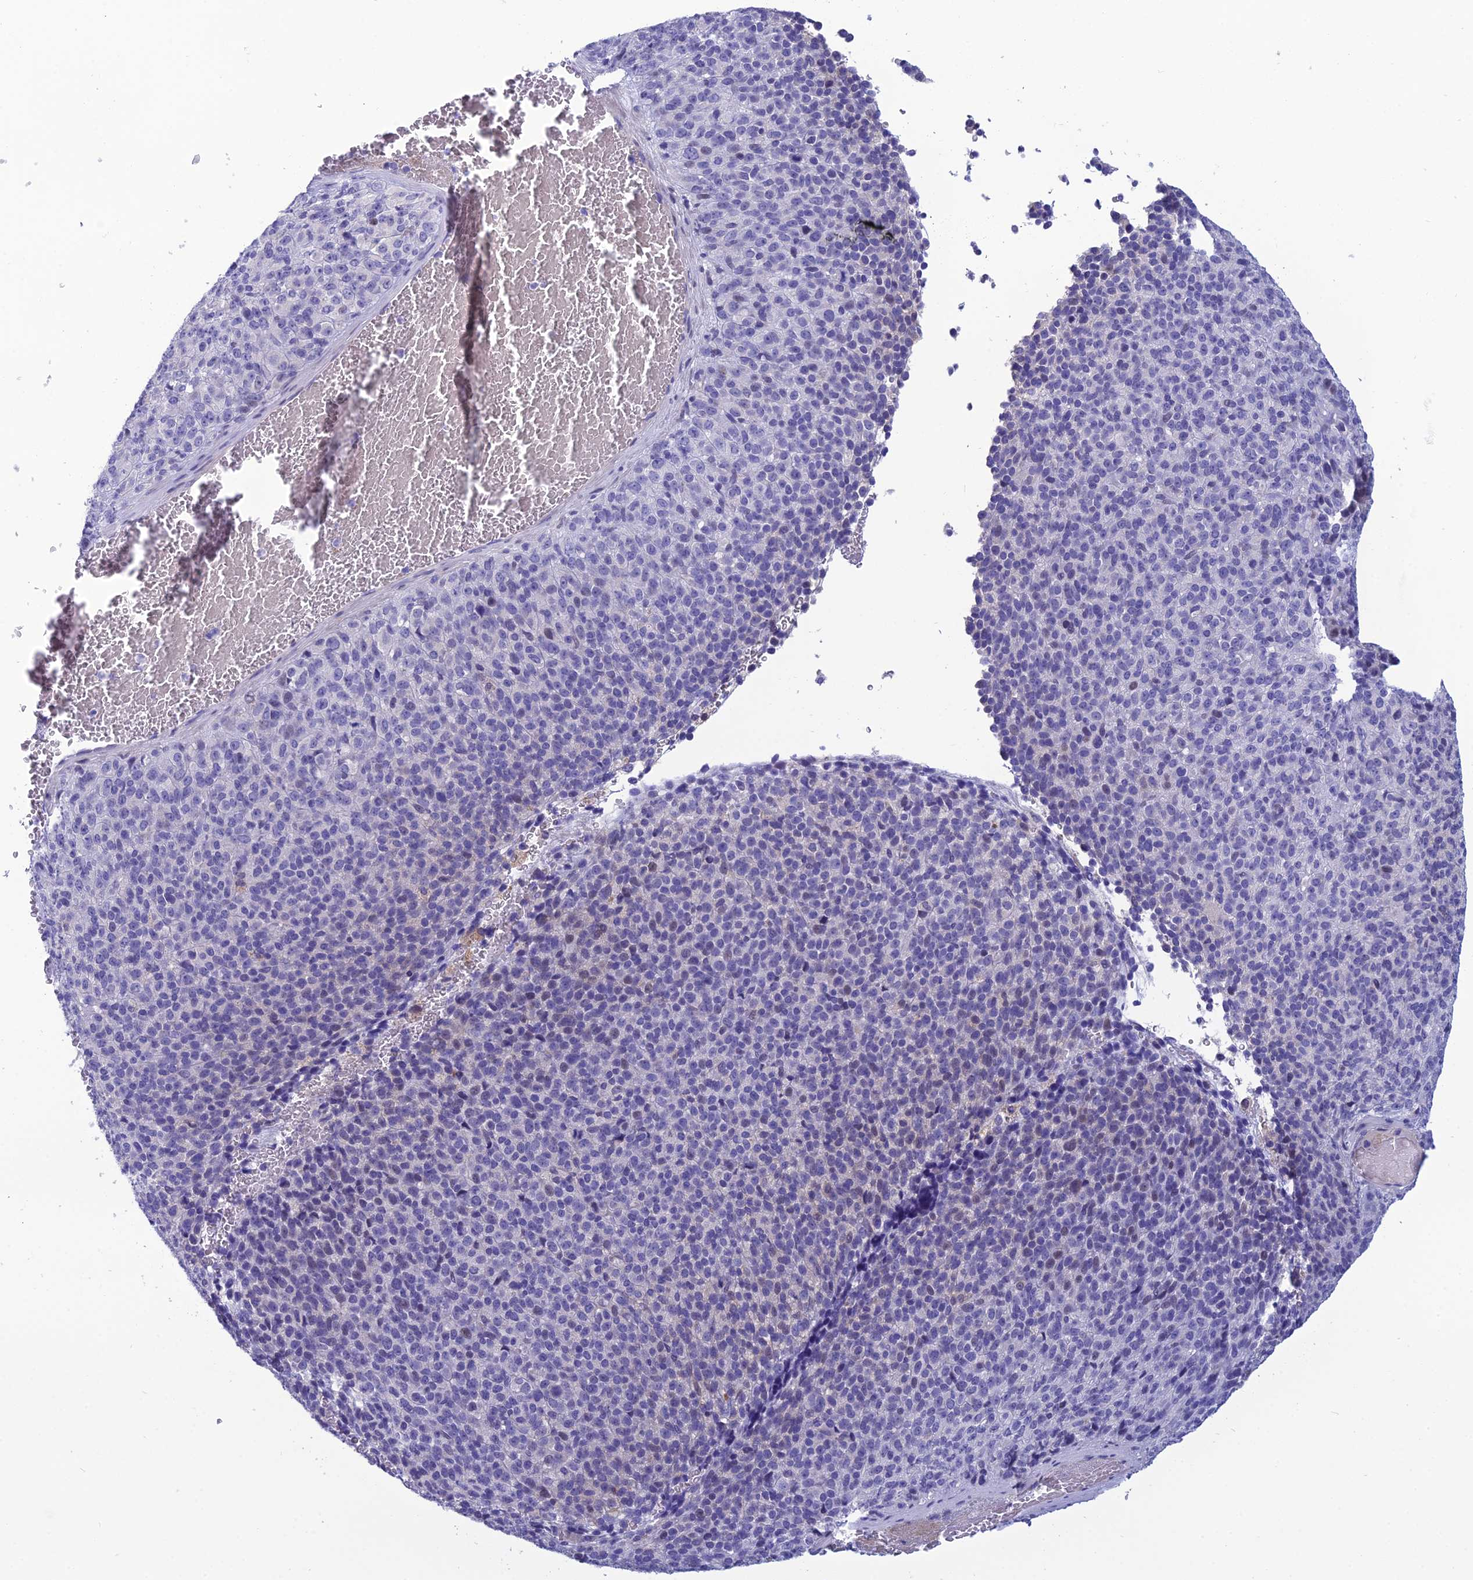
{"staining": {"intensity": "negative", "quantity": "none", "location": "none"}, "tissue": "melanoma", "cell_type": "Tumor cells", "image_type": "cancer", "snomed": [{"axis": "morphology", "description": "Malignant melanoma, Metastatic site"}, {"axis": "topography", "description": "Brain"}], "caption": "IHC histopathology image of neoplastic tissue: melanoma stained with DAB (3,3'-diaminobenzidine) reveals no significant protein expression in tumor cells.", "gene": "CRB2", "patient": {"sex": "female", "age": 56}}